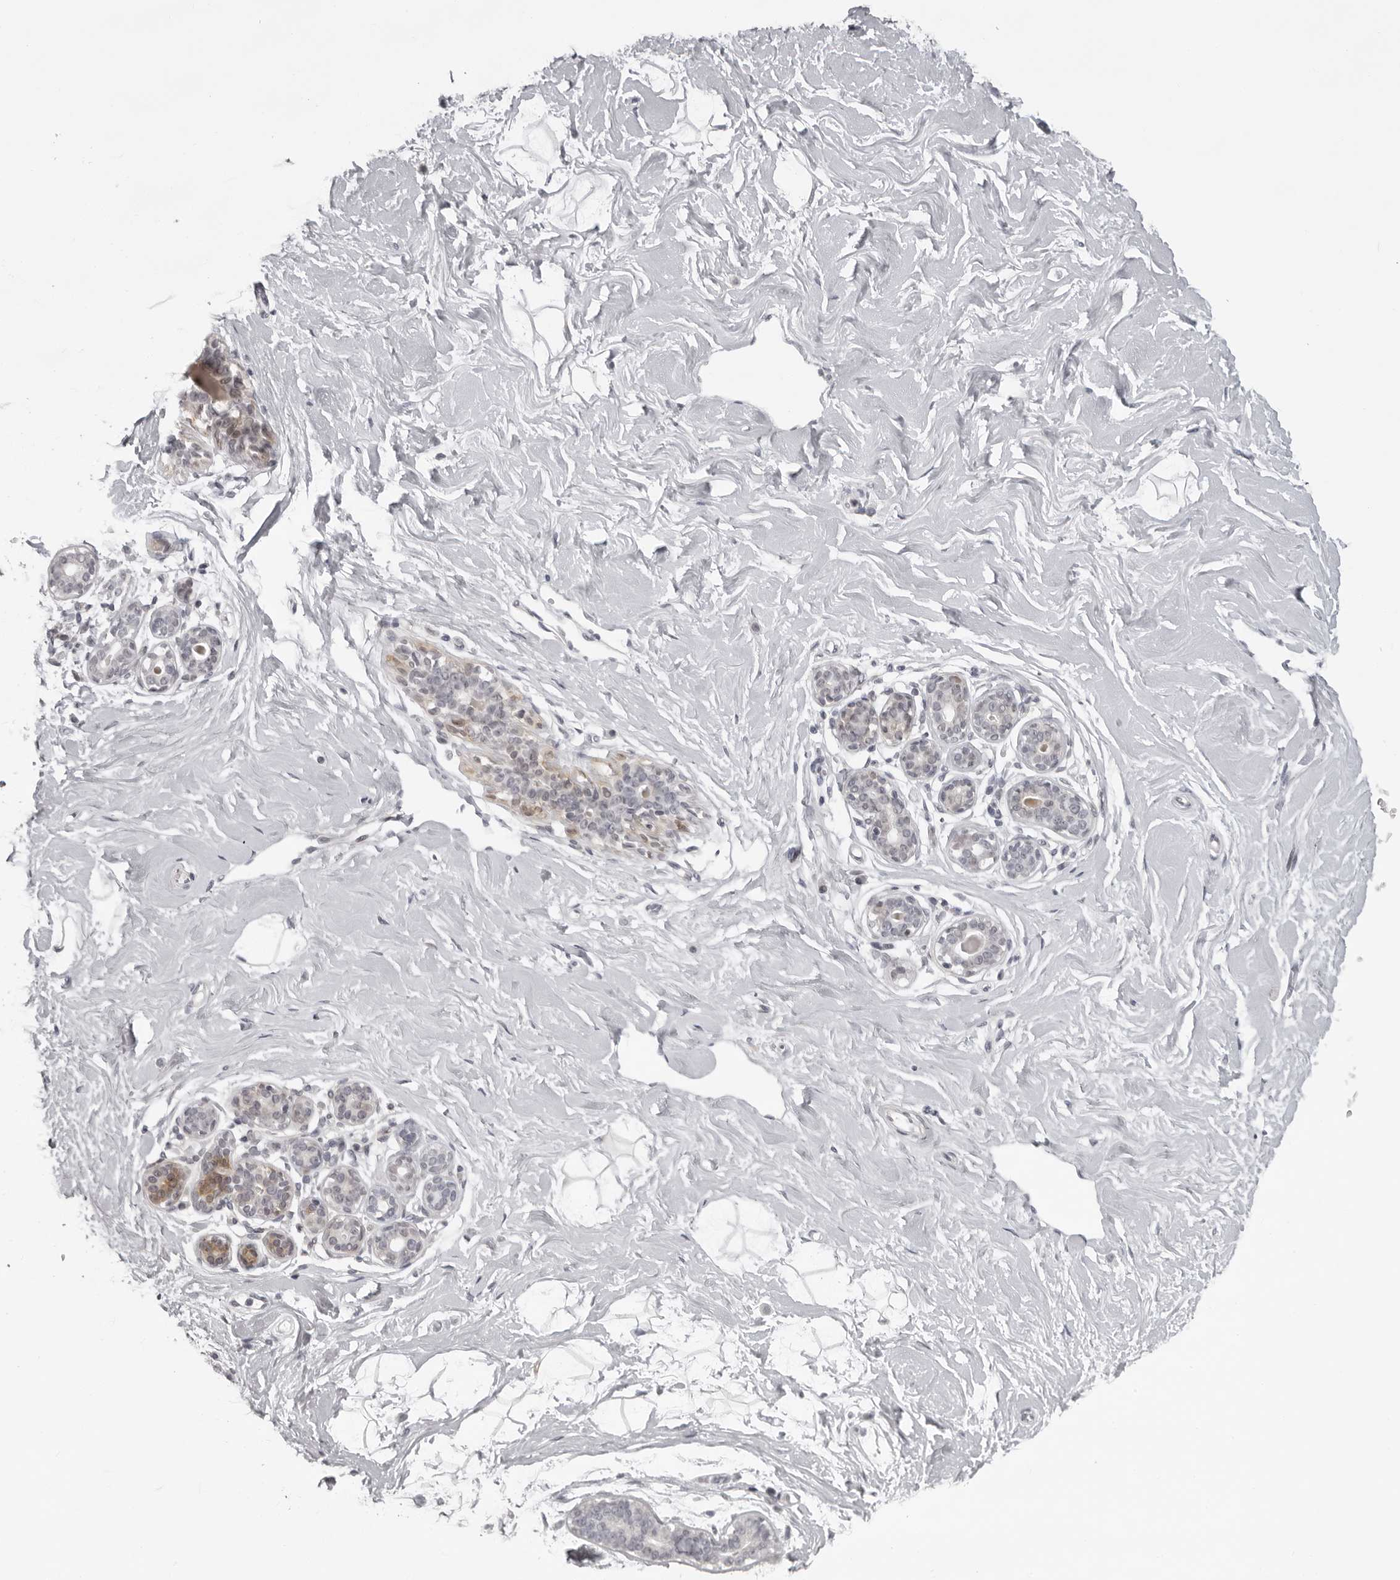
{"staining": {"intensity": "negative", "quantity": "none", "location": "none"}, "tissue": "breast", "cell_type": "Adipocytes", "image_type": "normal", "snomed": [{"axis": "morphology", "description": "Normal tissue, NOS"}, {"axis": "morphology", "description": "Adenoma, NOS"}, {"axis": "topography", "description": "Breast"}], "caption": "DAB (3,3'-diaminobenzidine) immunohistochemical staining of normal breast demonstrates no significant staining in adipocytes. Brightfield microscopy of IHC stained with DAB (3,3'-diaminobenzidine) (brown) and hematoxylin (blue), captured at high magnification.", "gene": "NUDT18", "patient": {"sex": "female", "age": 23}}